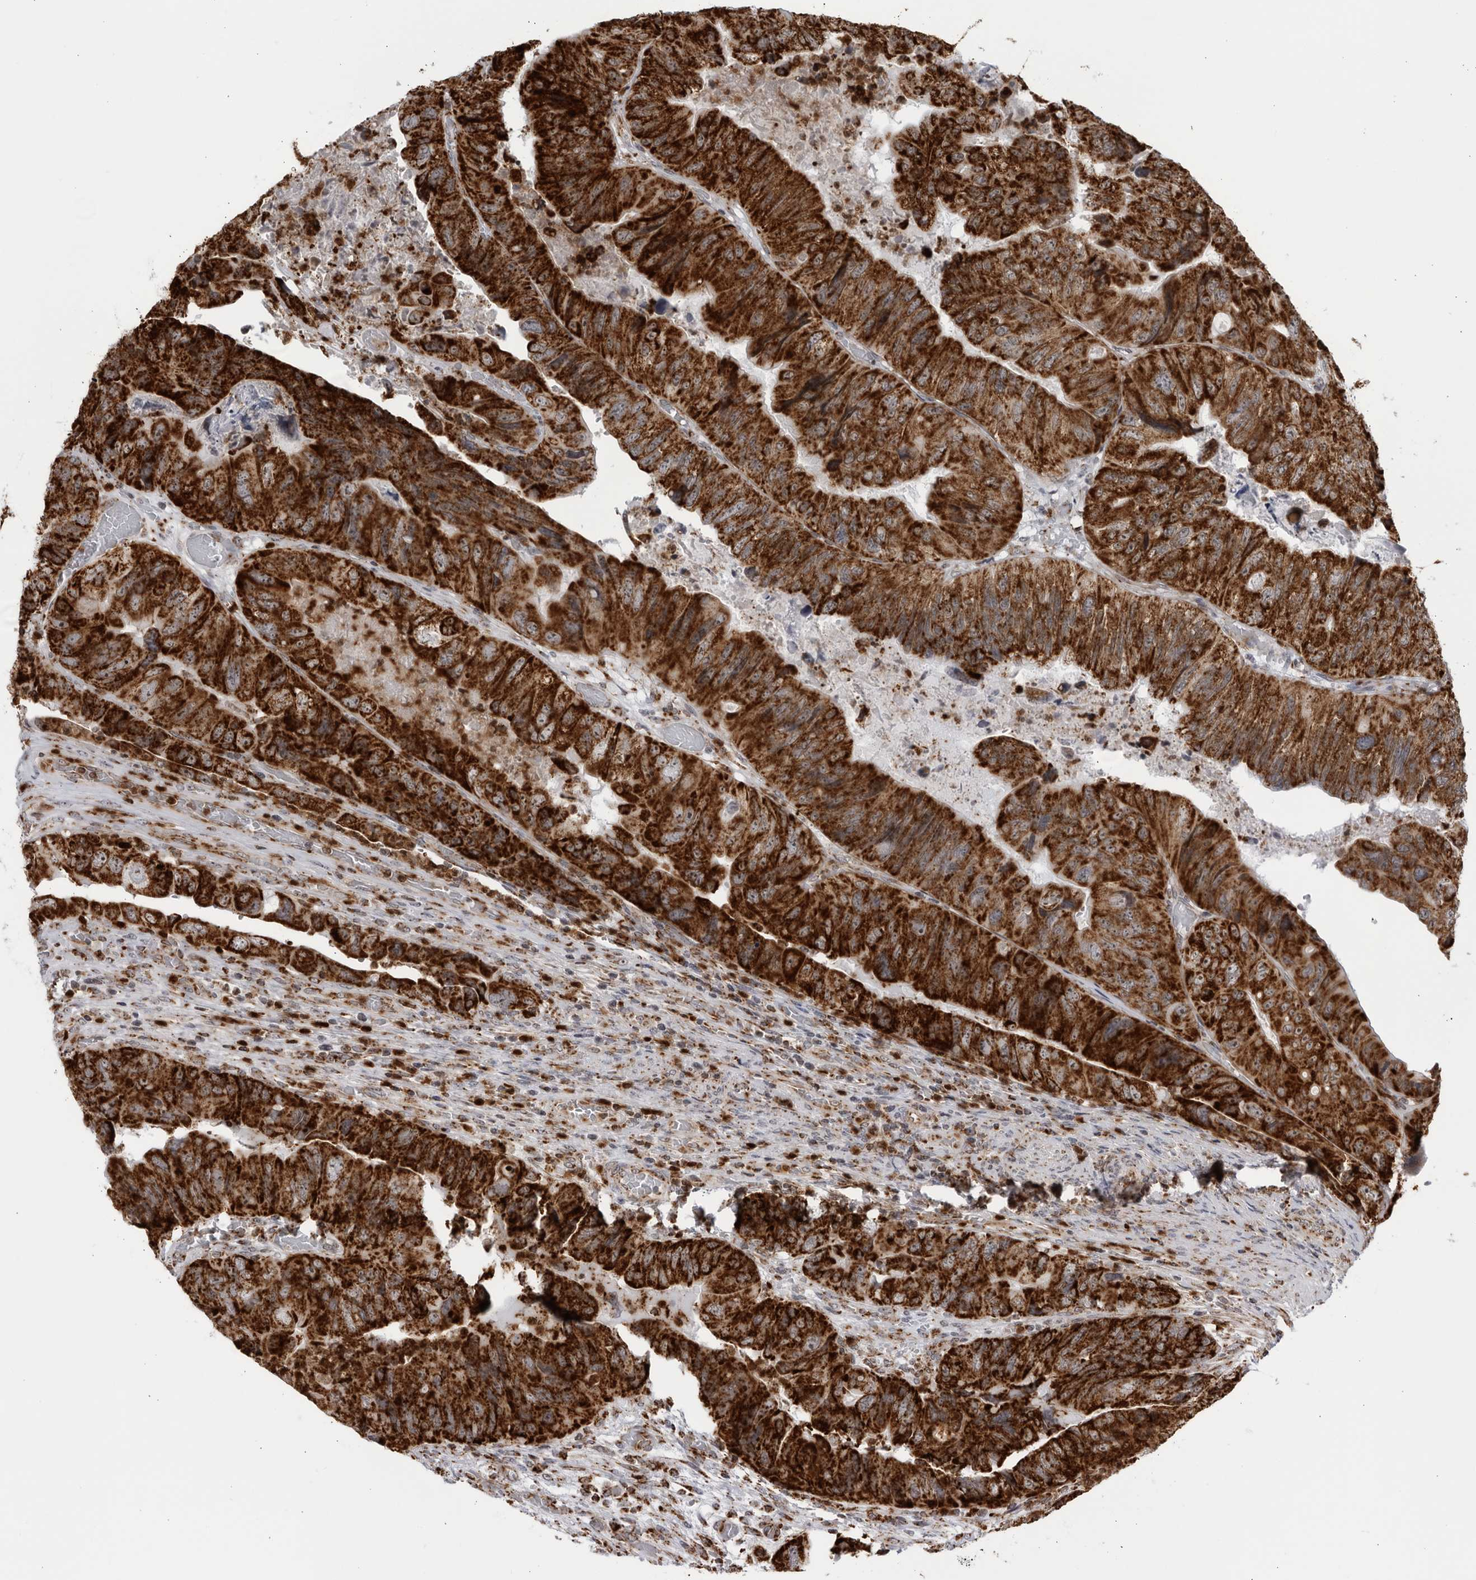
{"staining": {"intensity": "strong", "quantity": ">75%", "location": "cytoplasmic/membranous"}, "tissue": "colorectal cancer", "cell_type": "Tumor cells", "image_type": "cancer", "snomed": [{"axis": "morphology", "description": "Adenocarcinoma, NOS"}, {"axis": "topography", "description": "Rectum"}], "caption": "Immunohistochemistry (IHC) staining of colorectal adenocarcinoma, which reveals high levels of strong cytoplasmic/membranous positivity in about >75% of tumor cells indicating strong cytoplasmic/membranous protein expression. The staining was performed using DAB (3,3'-diaminobenzidine) (brown) for protein detection and nuclei were counterstained in hematoxylin (blue).", "gene": "RBM34", "patient": {"sex": "male", "age": 63}}